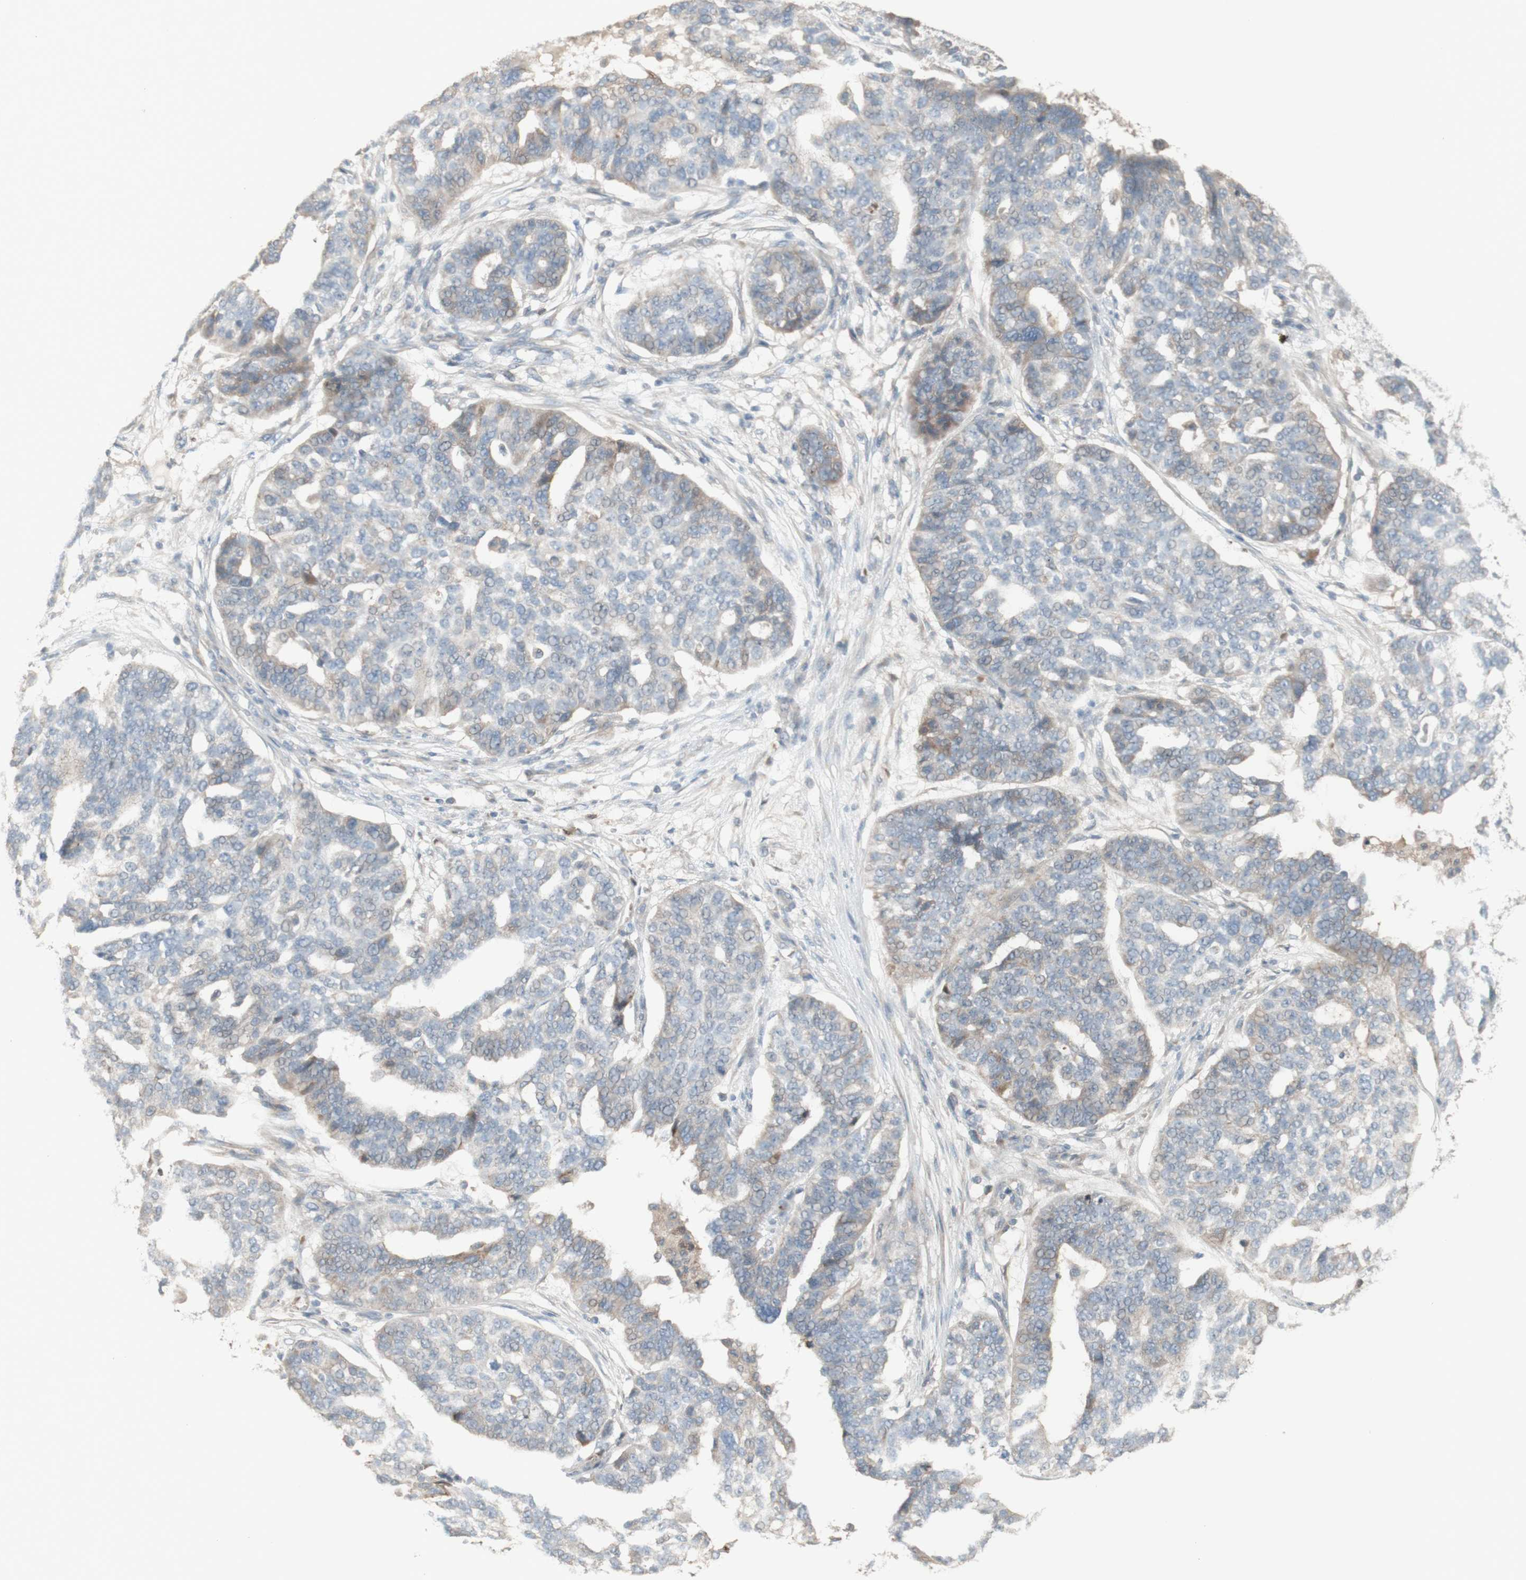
{"staining": {"intensity": "weak", "quantity": "<25%", "location": "cytoplasmic/membranous"}, "tissue": "ovarian cancer", "cell_type": "Tumor cells", "image_type": "cancer", "snomed": [{"axis": "morphology", "description": "Cystadenocarcinoma, serous, NOS"}, {"axis": "topography", "description": "Ovary"}], "caption": "Tumor cells show no significant protein expression in ovarian cancer (serous cystadenocarcinoma). Brightfield microscopy of immunohistochemistry (IHC) stained with DAB (3,3'-diaminobenzidine) (brown) and hematoxylin (blue), captured at high magnification.", "gene": "PTGER4", "patient": {"sex": "female", "age": 59}}